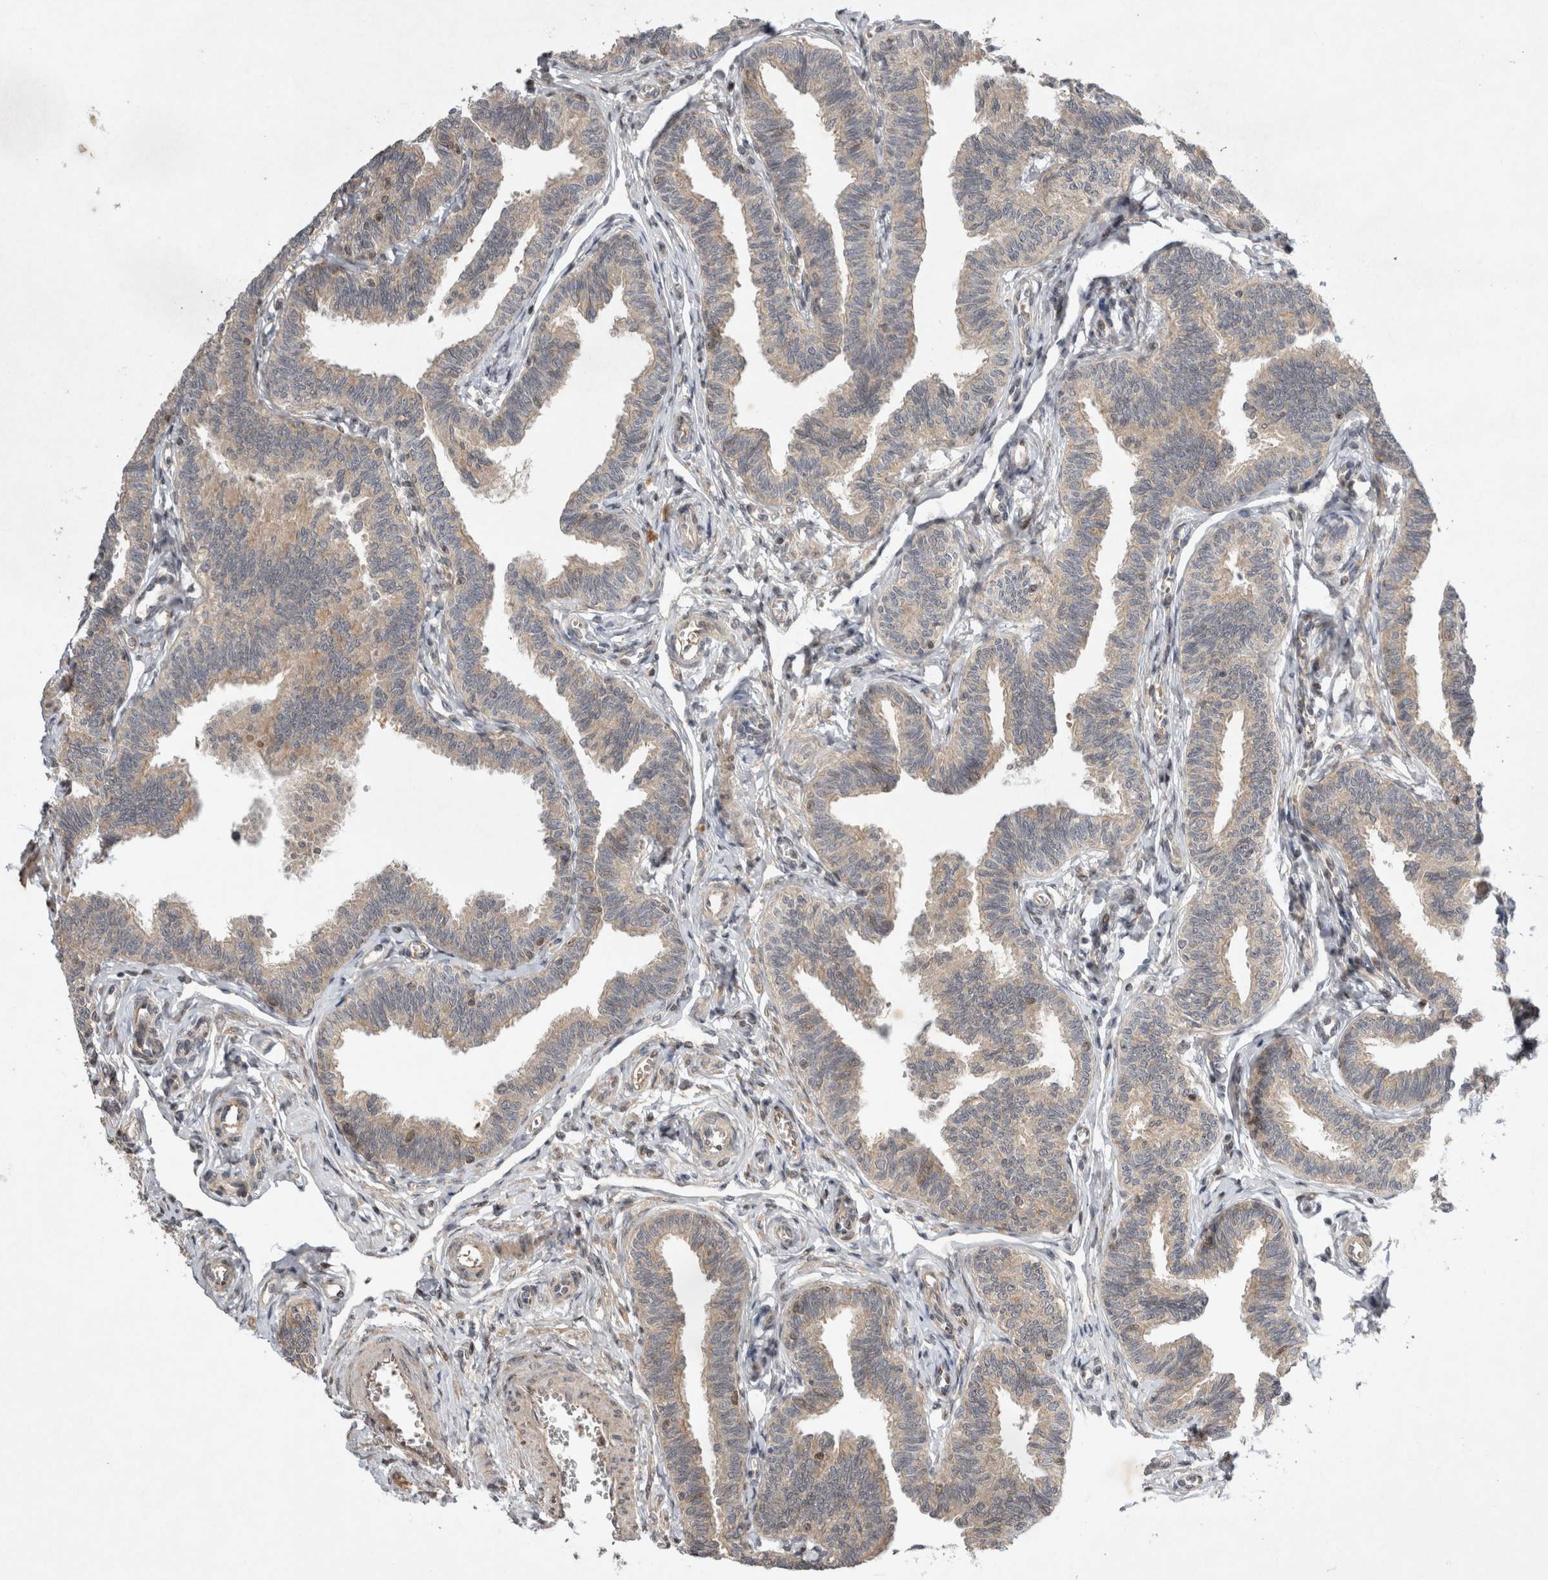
{"staining": {"intensity": "moderate", "quantity": ">75%", "location": "cytoplasmic/membranous,nuclear"}, "tissue": "fallopian tube", "cell_type": "Glandular cells", "image_type": "normal", "snomed": [{"axis": "morphology", "description": "Normal tissue, NOS"}, {"axis": "topography", "description": "Fallopian tube"}, {"axis": "topography", "description": "Ovary"}], "caption": "The immunohistochemical stain shows moderate cytoplasmic/membranous,nuclear expression in glandular cells of normal fallopian tube.", "gene": "EIF2AK1", "patient": {"sex": "female", "age": 23}}